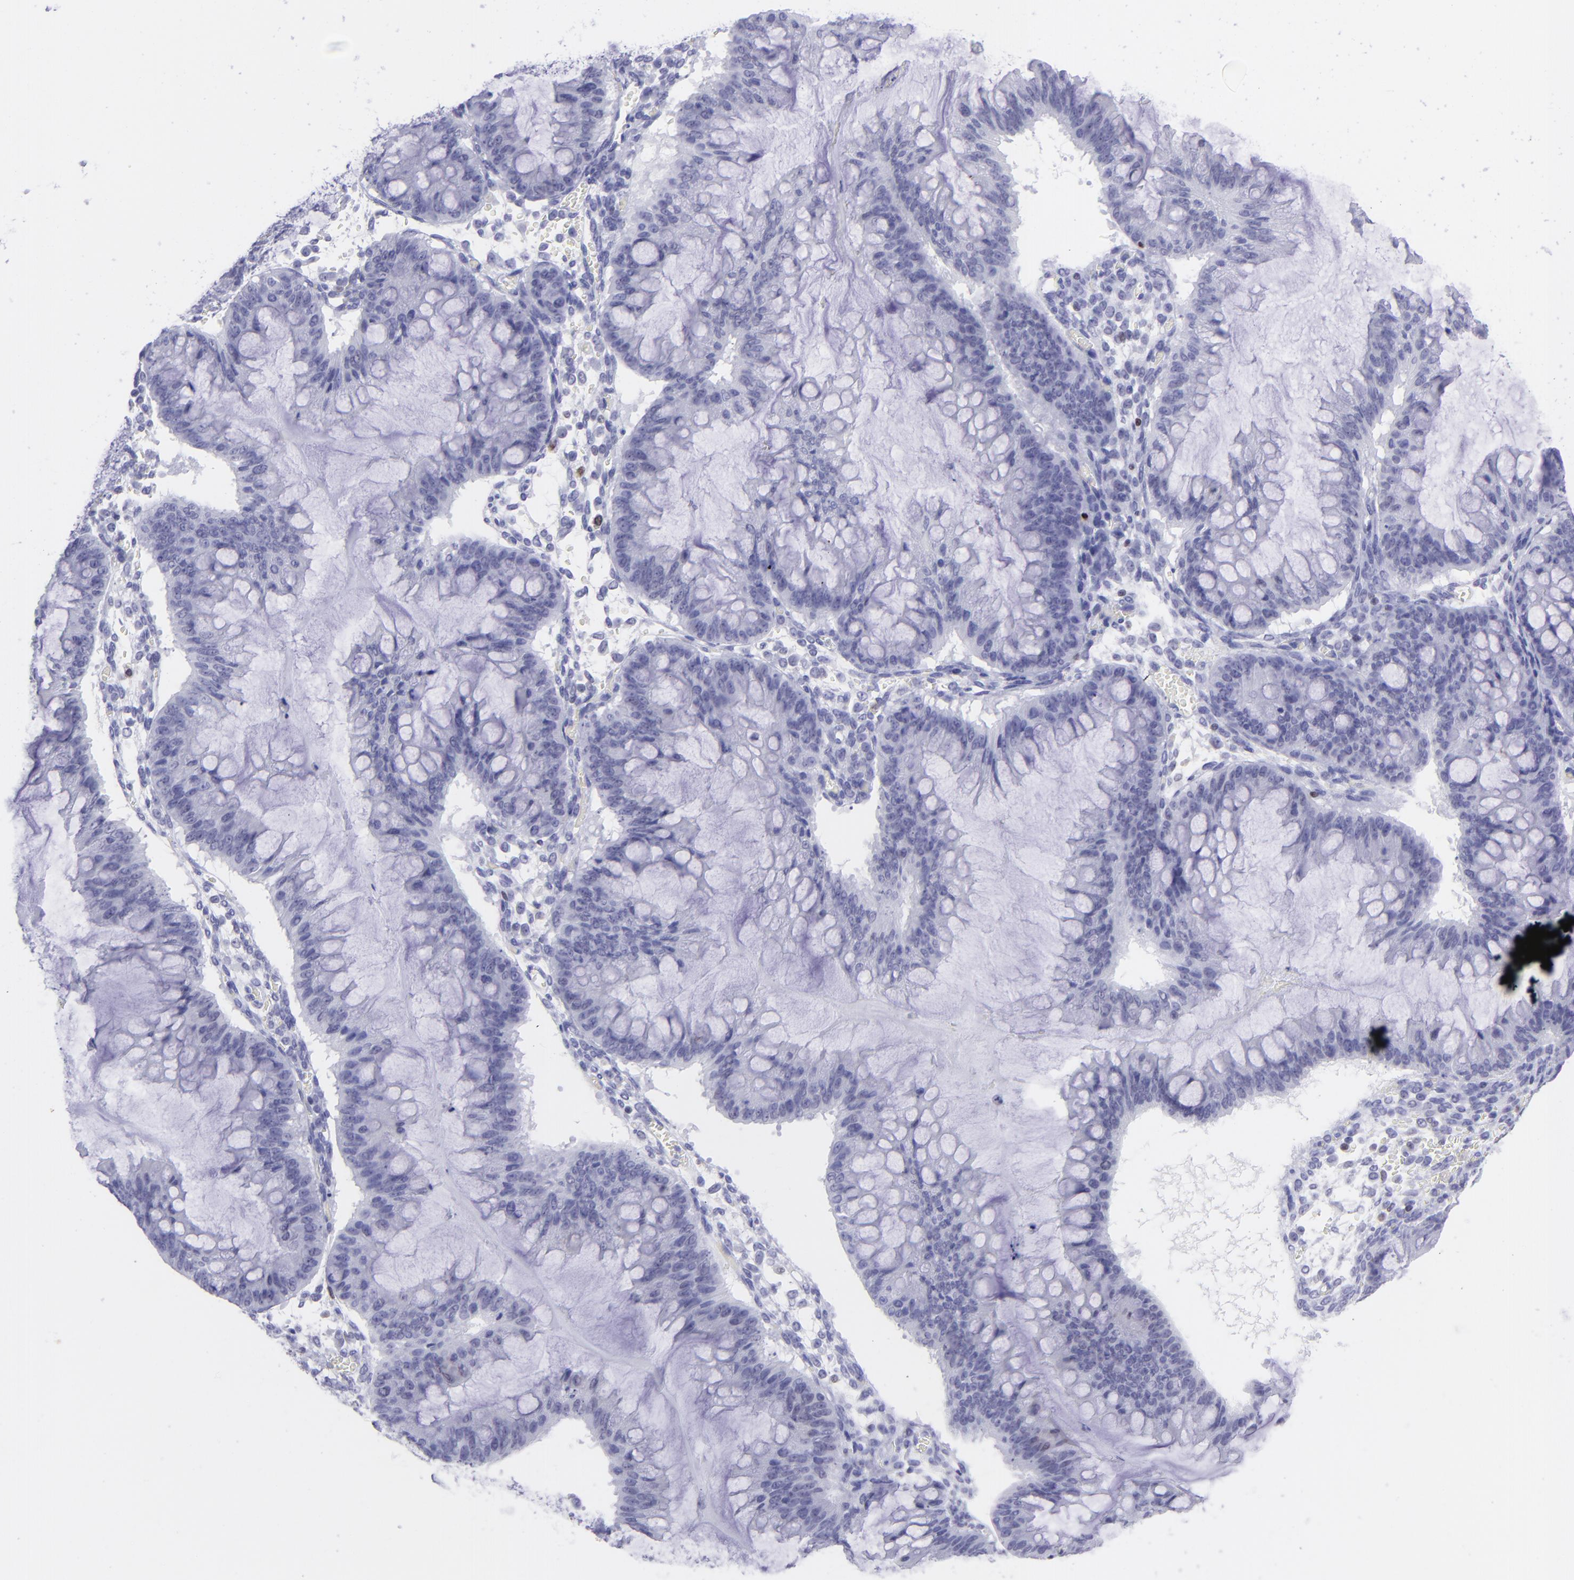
{"staining": {"intensity": "negative", "quantity": "none", "location": "none"}, "tissue": "ovarian cancer", "cell_type": "Tumor cells", "image_type": "cancer", "snomed": [{"axis": "morphology", "description": "Cystadenocarcinoma, mucinous, NOS"}, {"axis": "topography", "description": "Ovary"}], "caption": "Image shows no protein expression in tumor cells of mucinous cystadenocarcinoma (ovarian) tissue. Brightfield microscopy of immunohistochemistry (IHC) stained with DAB (brown) and hematoxylin (blue), captured at high magnification.", "gene": "MITF", "patient": {"sex": "female", "age": 73}}